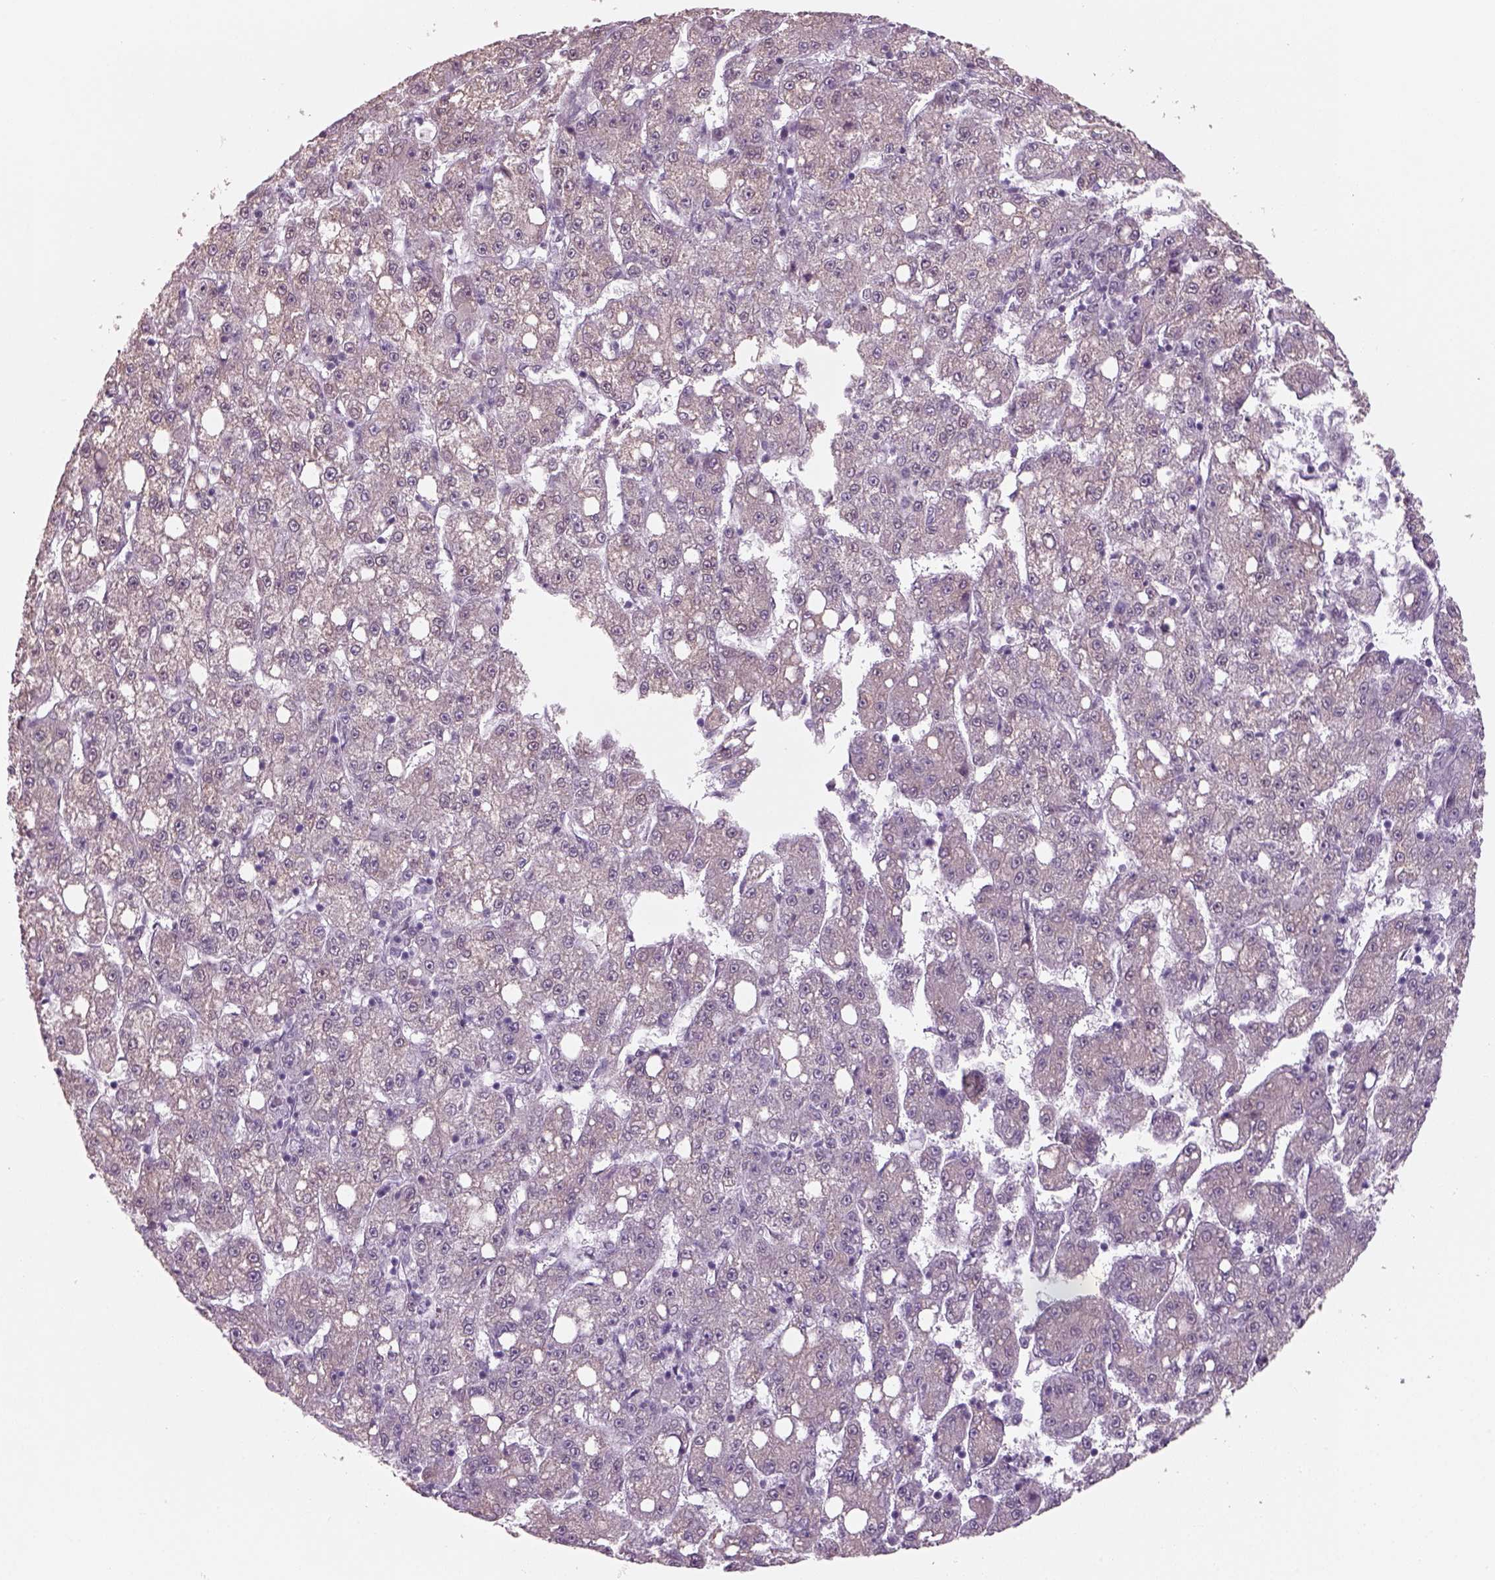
{"staining": {"intensity": "weak", "quantity": "25%-75%", "location": "cytoplasmic/membranous"}, "tissue": "liver cancer", "cell_type": "Tumor cells", "image_type": "cancer", "snomed": [{"axis": "morphology", "description": "Carcinoma, Hepatocellular, NOS"}, {"axis": "topography", "description": "Liver"}], "caption": "IHC image of human liver cancer (hepatocellular carcinoma) stained for a protein (brown), which reveals low levels of weak cytoplasmic/membranous expression in approximately 25%-75% of tumor cells.", "gene": "NAT8", "patient": {"sex": "female", "age": 65}}